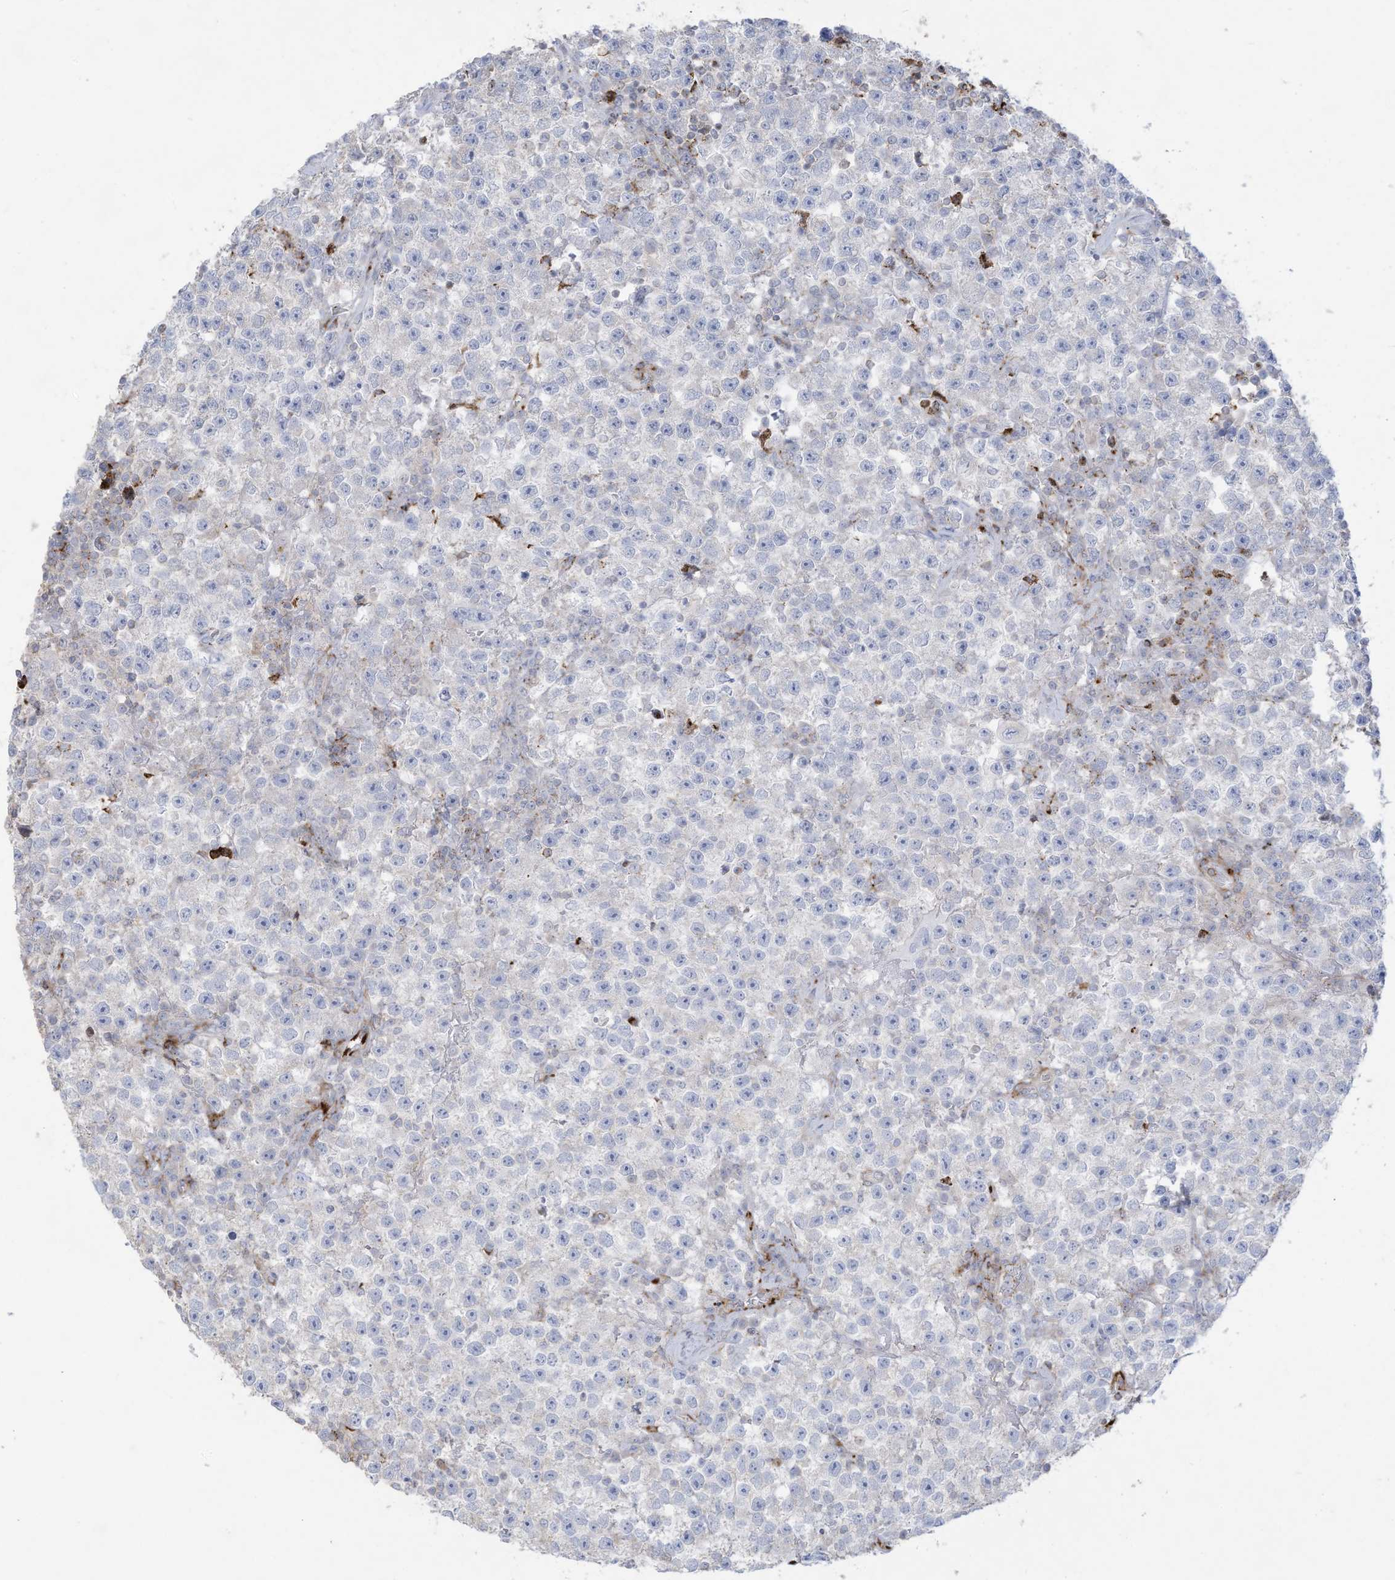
{"staining": {"intensity": "negative", "quantity": "none", "location": "none"}, "tissue": "testis cancer", "cell_type": "Tumor cells", "image_type": "cancer", "snomed": [{"axis": "morphology", "description": "Seminoma, NOS"}, {"axis": "topography", "description": "Testis"}], "caption": "Immunohistochemistry photomicrograph of neoplastic tissue: human seminoma (testis) stained with DAB exhibits no significant protein staining in tumor cells.", "gene": "THNSL2", "patient": {"sex": "male", "age": 22}}